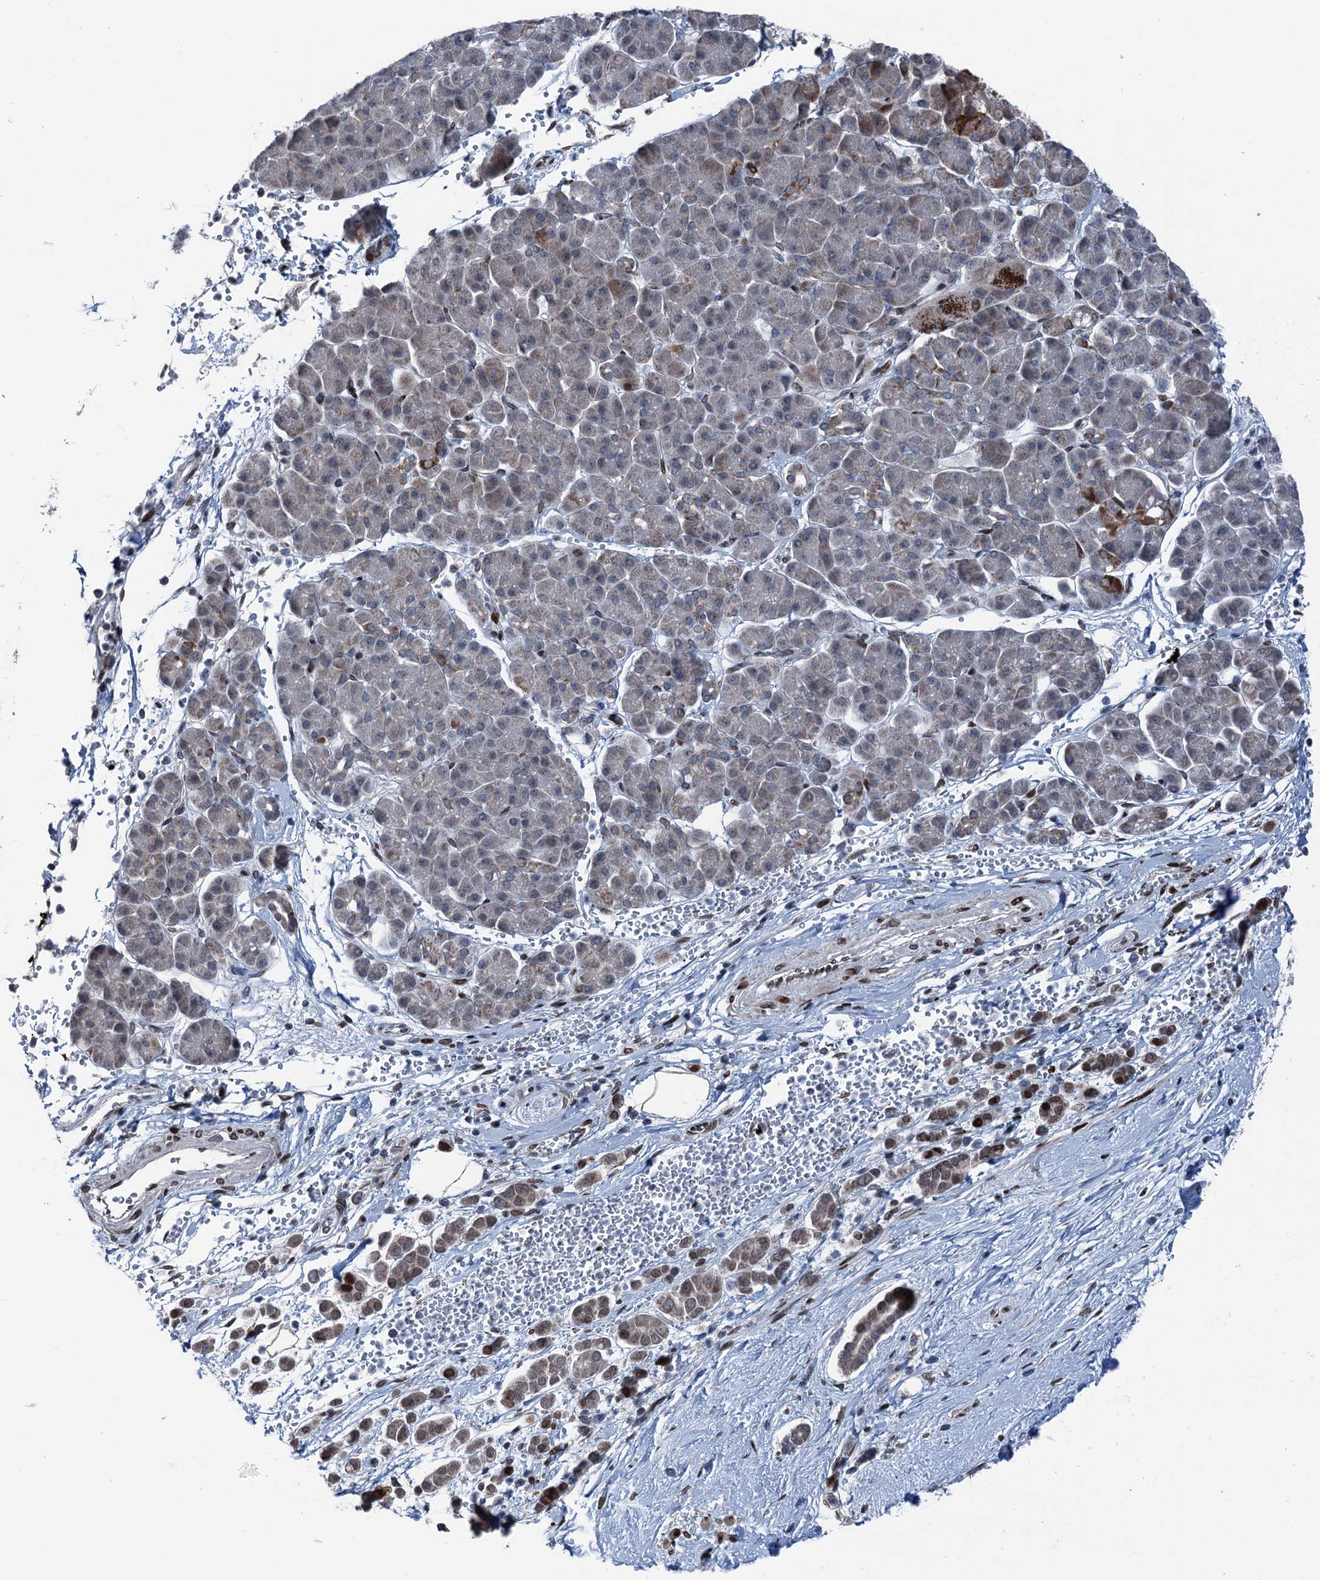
{"staining": {"intensity": "moderate", "quantity": "<25%", "location": "cytoplasmic/membranous"}, "tissue": "pancreatic cancer", "cell_type": "Tumor cells", "image_type": "cancer", "snomed": [{"axis": "morphology", "description": "Normal tissue, NOS"}, {"axis": "morphology", "description": "Adenocarcinoma, NOS"}, {"axis": "topography", "description": "Pancreas"}], "caption": "Protein staining displays moderate cytoplasmic/membranous positivity in about <25% of tumor cells in pancreatic cancer (adenocarcinoma).", "gene": "MRPL14", "patient": {"sex": "female", "age": 64}}